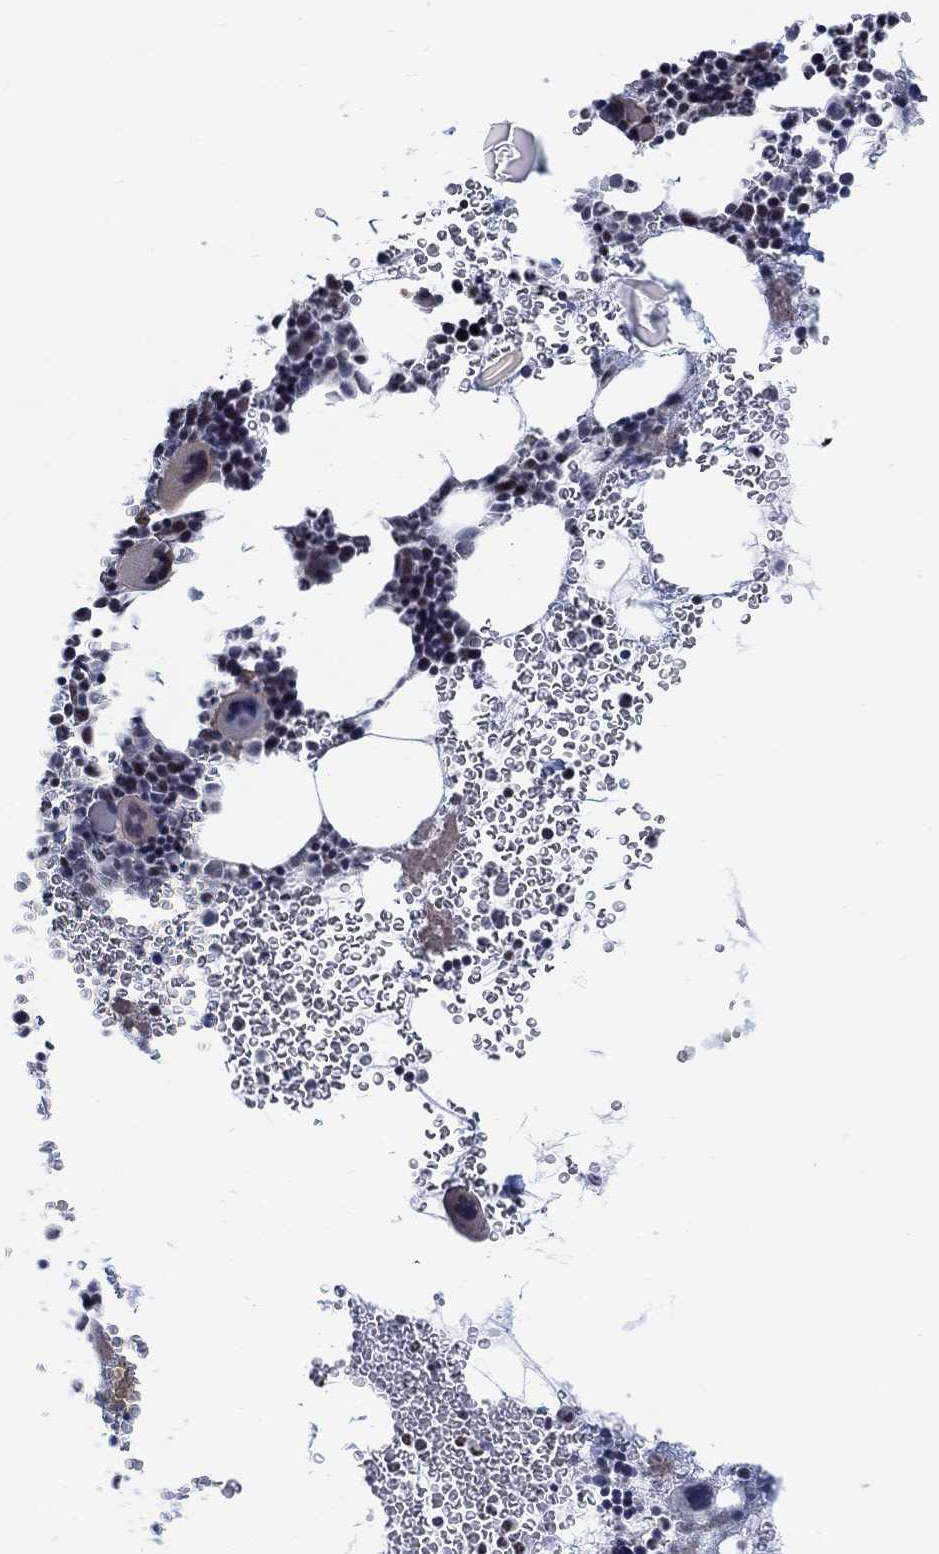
{"staining": {"intensity": "moderate", "quantity": "<25%", "location": "nuclear"}, "tissue": "bone marrow", "cell_type": "Hematopoietic cells", "image_type": "normal", "snomed": [{"axis": "morphology", "description": "Normal tissue, NOS"}, {"axis": "topography", "description": "Bone marrow"}], "caption": "Immunohistochemical staining of normal bone marrow exhibits low levels of moderate nuclear staining in approximately <25% of hematopoietic cells. The protein of interest is stained brown, and the nuclei are stained in blue (DAB (3,3'-diaminobenzidine) IHC with brightfield microscopy, high magnification).", "gene": "KCNH8", "patient": {"sex": "male", "age": 44}}